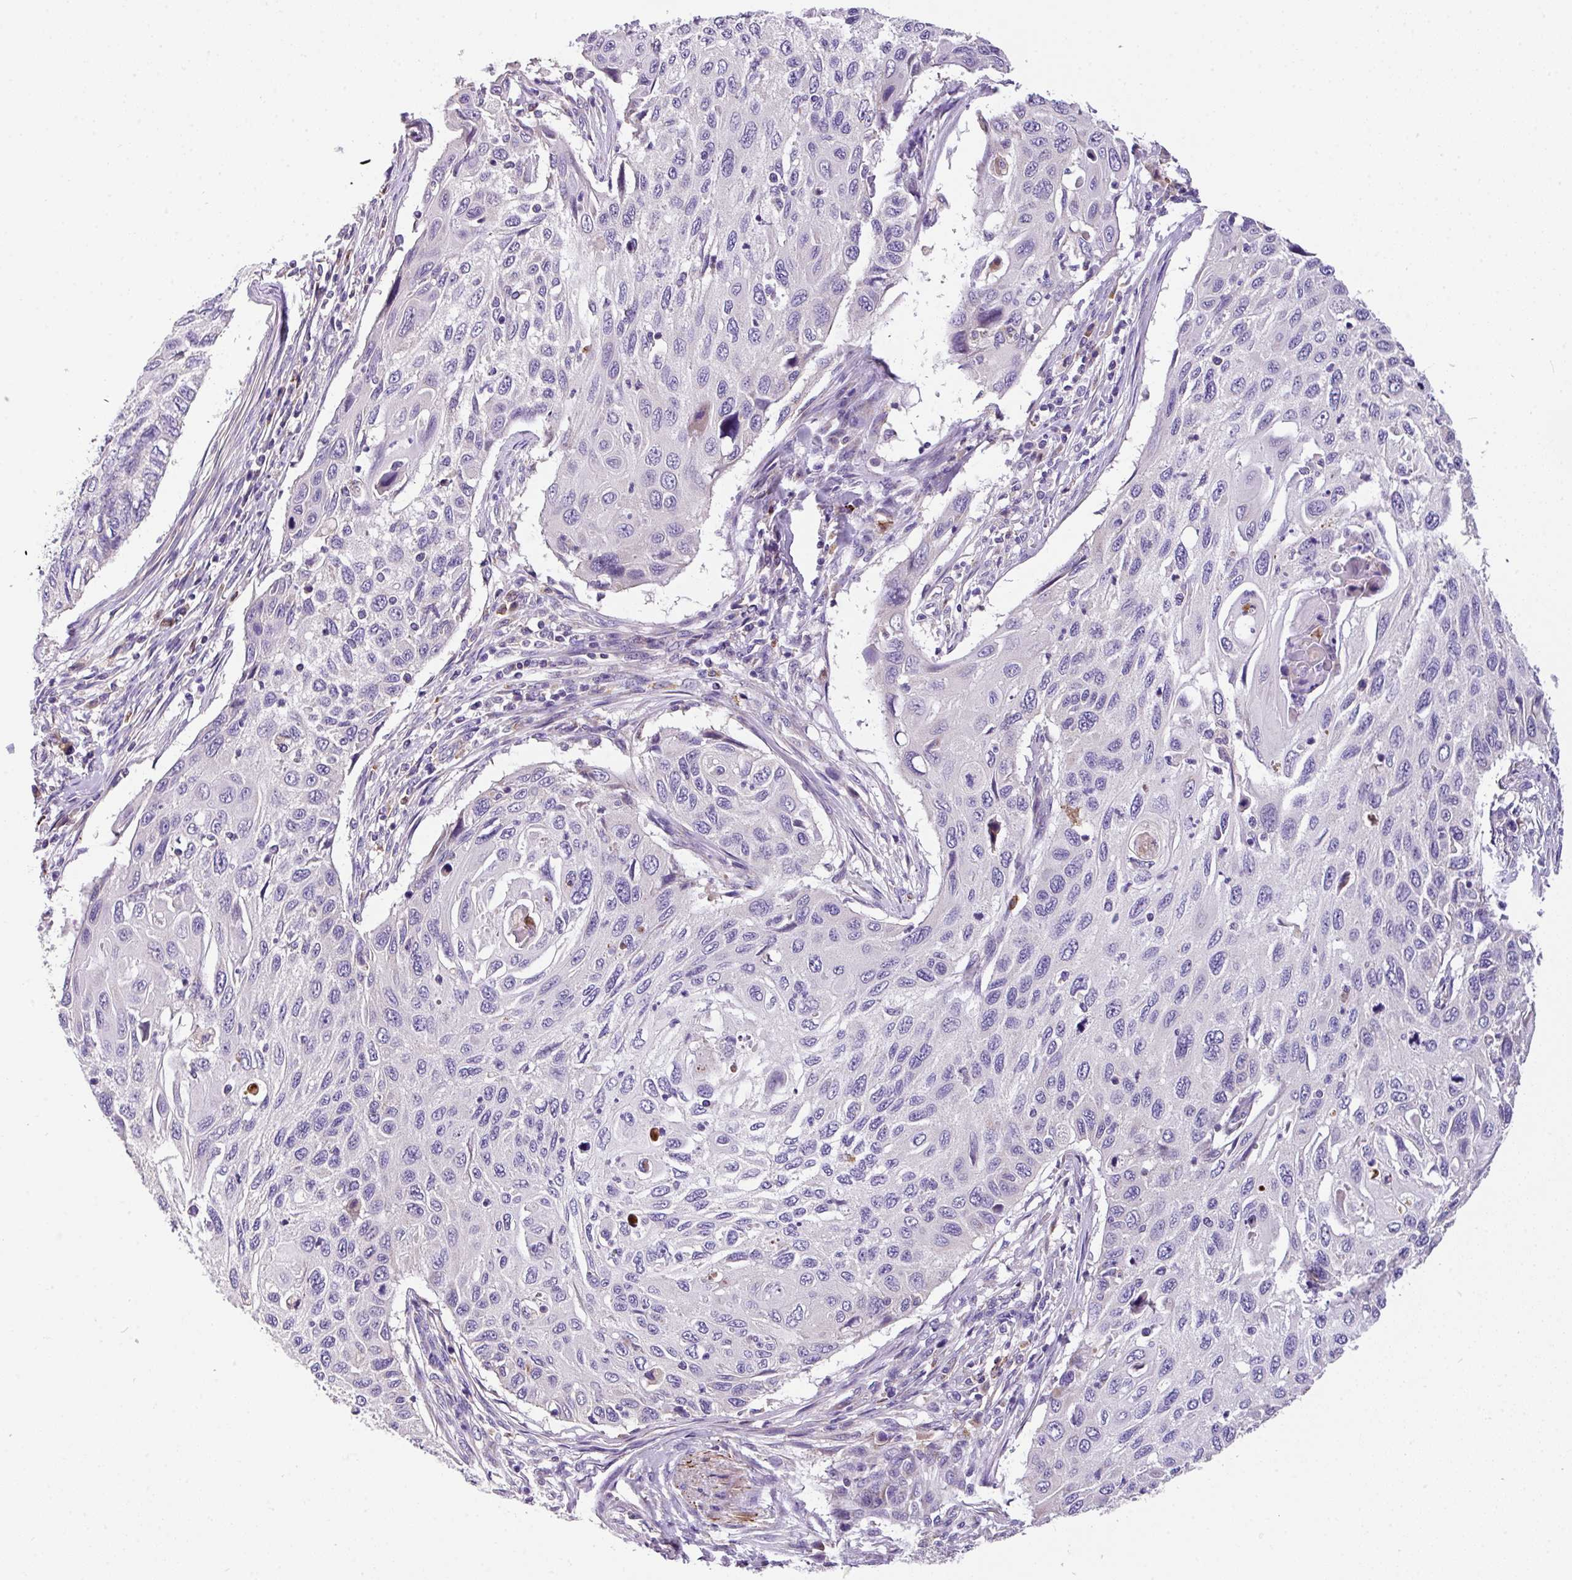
{"staining": {"intensity": "negative", "quantity": "none", "location": "none"}, "tissue": "cervical cancer", "cell_type": "Tumor cells", "image_type": "cancer", "snomed": [{"axis": "morphology", "description": "Squamous cell carcinoma, NOS"}, {"axis": "topography", "description": "Cervix"}], "caption": "Tumor cells are negative for brown protein staining in cervical squamous cell carcinoma. (Brightfield microscopy of DAB immunohistochemistry at high magnification).", "gene": "ANXA2R", "patient": {"sex": "female", "age": 70}}